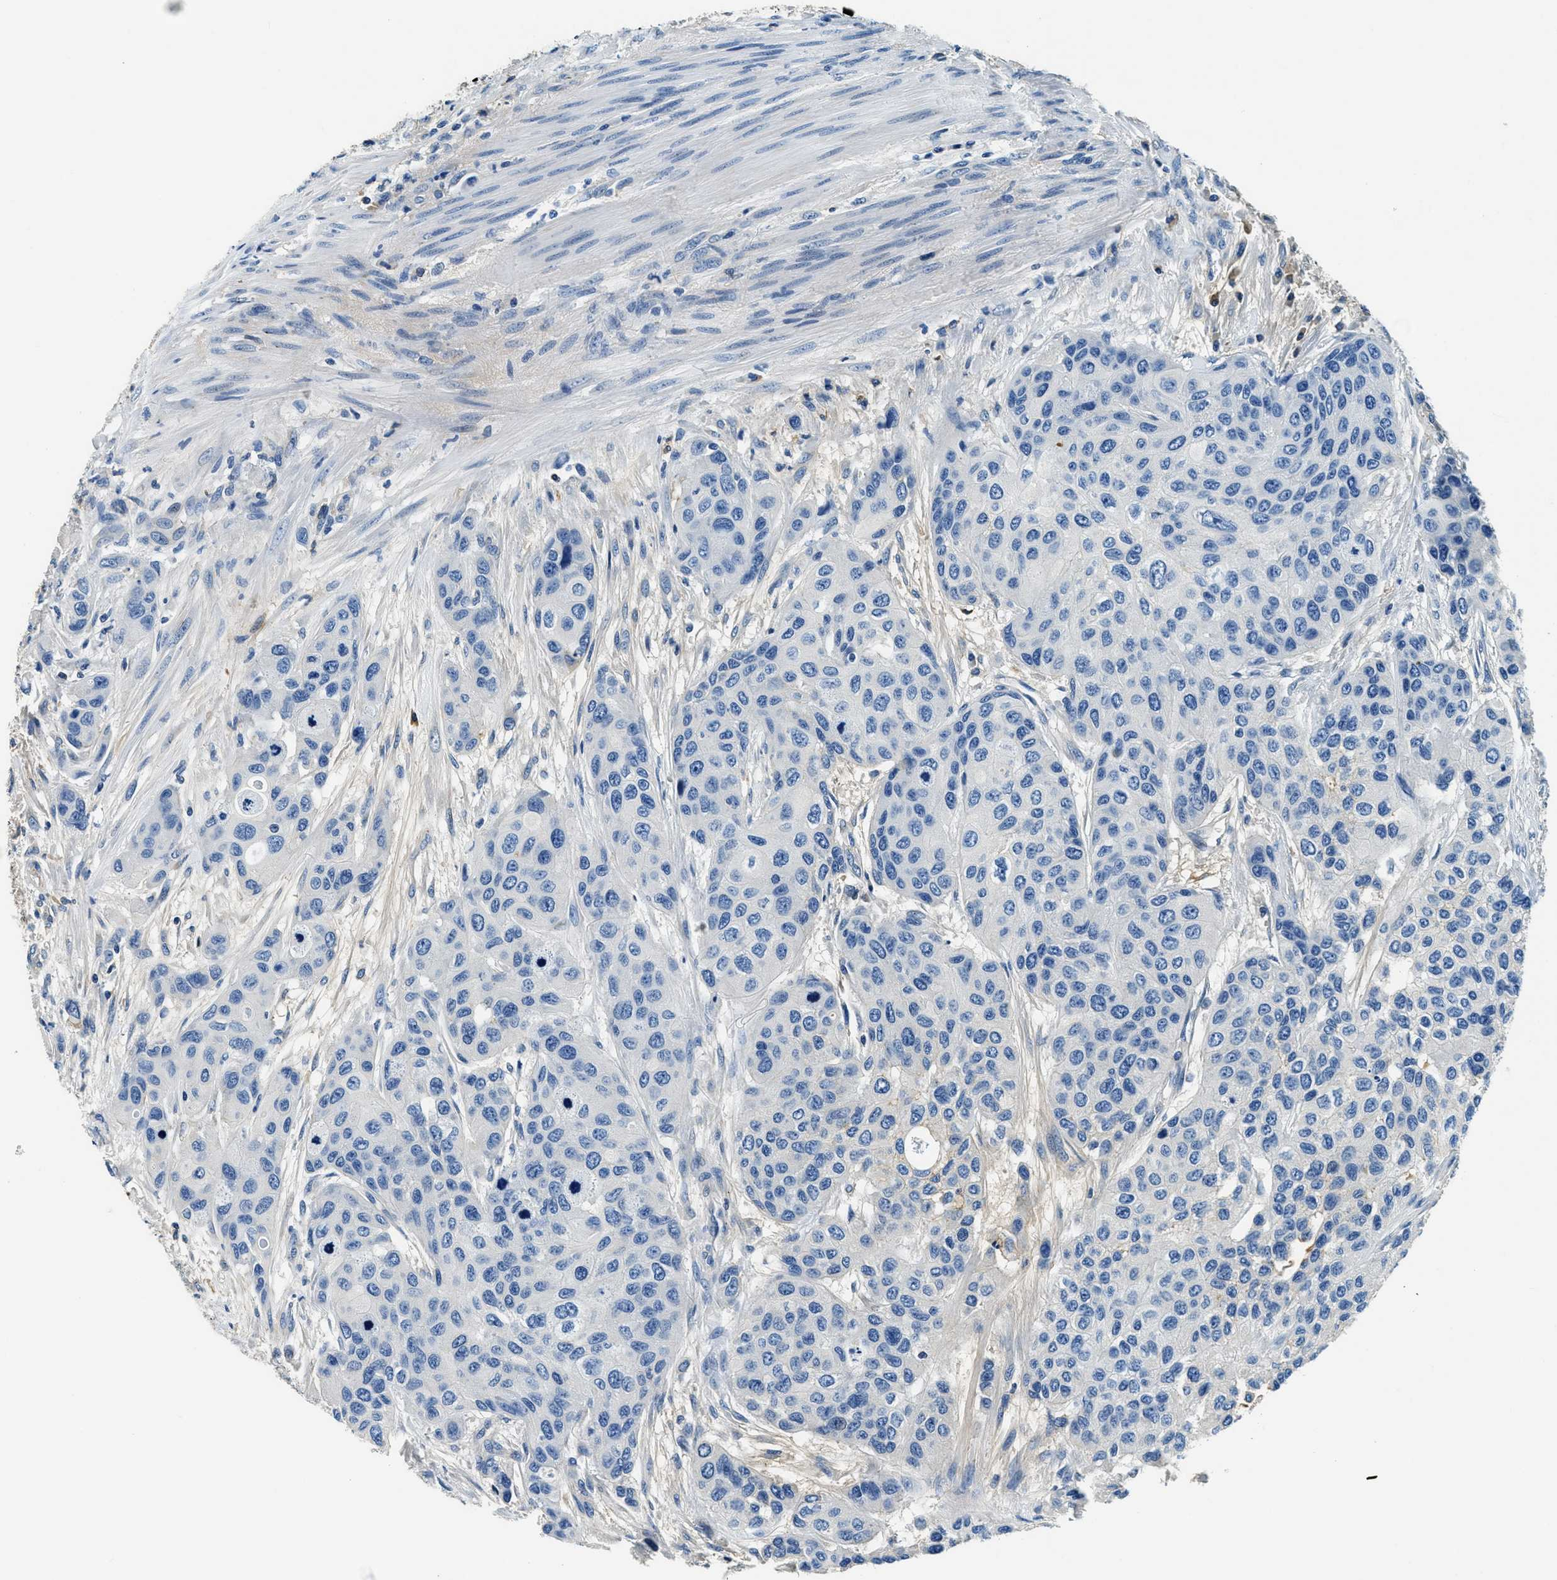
{"staining": {"intensity": "negative", "quantity": "none", "location": "none"}, "tissue": "urothelial cancer", "cell_type": "Tumor cells", "image_type": "cancer", "snomed": [{"axis": "morphology", "description": "Urothelial carcinoma, High grade"}, {"axis": "topography", "description": "Urinary bladder"}], "caption": "High magnification brightfield microscopy of high-grade urothelial carcinoma stained with DAB (3,3'-diaminobenzidine) (brown) and counterstained with hematoxylin (blue): tumor cells show no significant expression. The staining was performed using DAB to visualize the protein expression in brown, while the nuclei were stained in blue with hematoxylin (Magnification: 20x).", "gene": "TMEM186", "patient": {"sex": "female", "age": 56}}